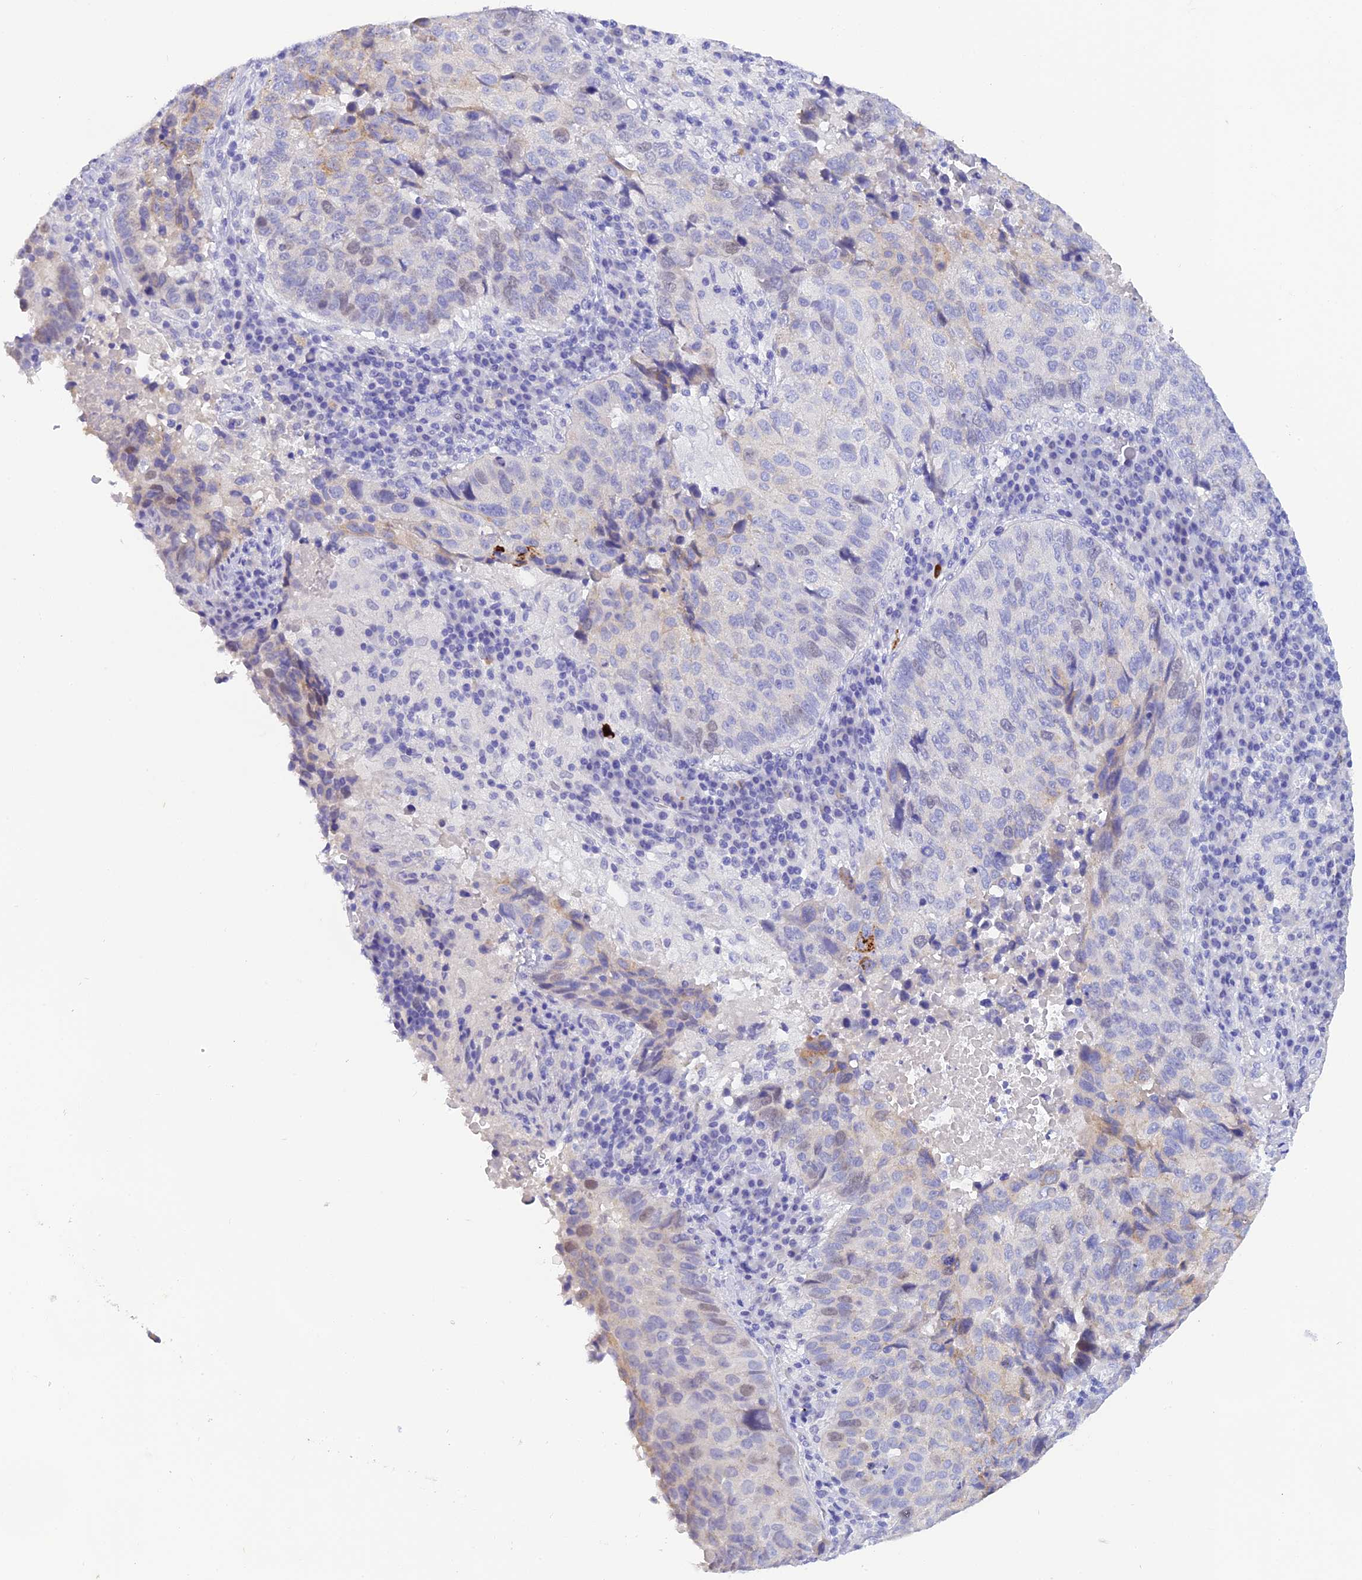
{"staining": {"intensity": "negative", "quantity": "none", "location": "none"}, "tissue": "lung cancer", "cell_type": "Tumor cells", "image_type": "cancer", "snomed": [{"axis": "morphology", "description": "Squamous cell carcinoma, NOS"}, {"axis": "topography", "description": "Lung"}], "caption": "Tumor cells are negative for brown protein staining in lung cancer (squamous cell carcinoma).", "gene": "KDELR3", "patient": {"sex": "male", "age": 73}}